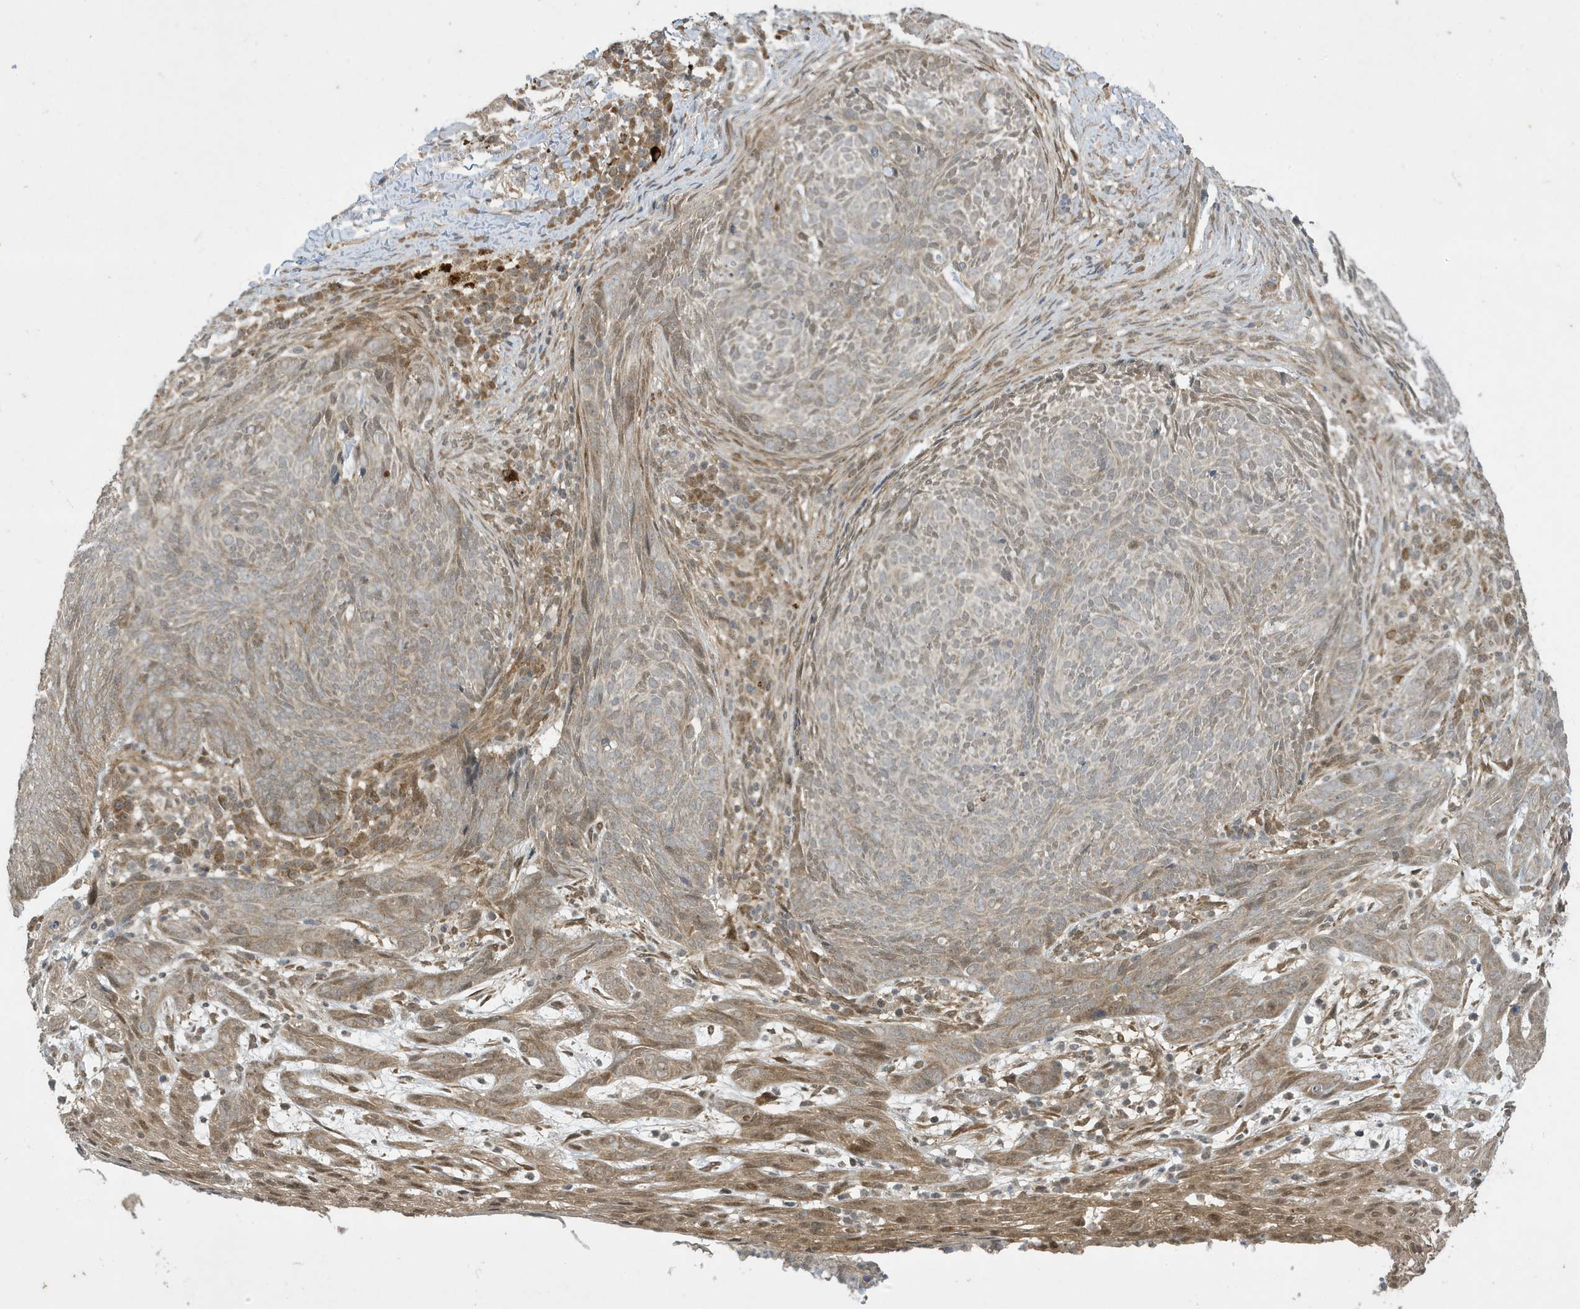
{"staining": {"intensity": "weak", "quantity": "<25%", "location": "cytoplasmic/membranous"}, "tissue": "skin cancer", "cell_type": "Tumor cells", "image_type": "cancer", "snomed": [{"axis": "morphology", "description": "Basal cell carcinoma"}, {"axis": "topography", "description": "Skin"}], "caption": "This is an immunohistochemistry histopathology image of skin basal cell carcinoma. There is no positivity in tumor cells.", "gene": "NCOA7", "patient": {"sex": "male", "age": 85}}